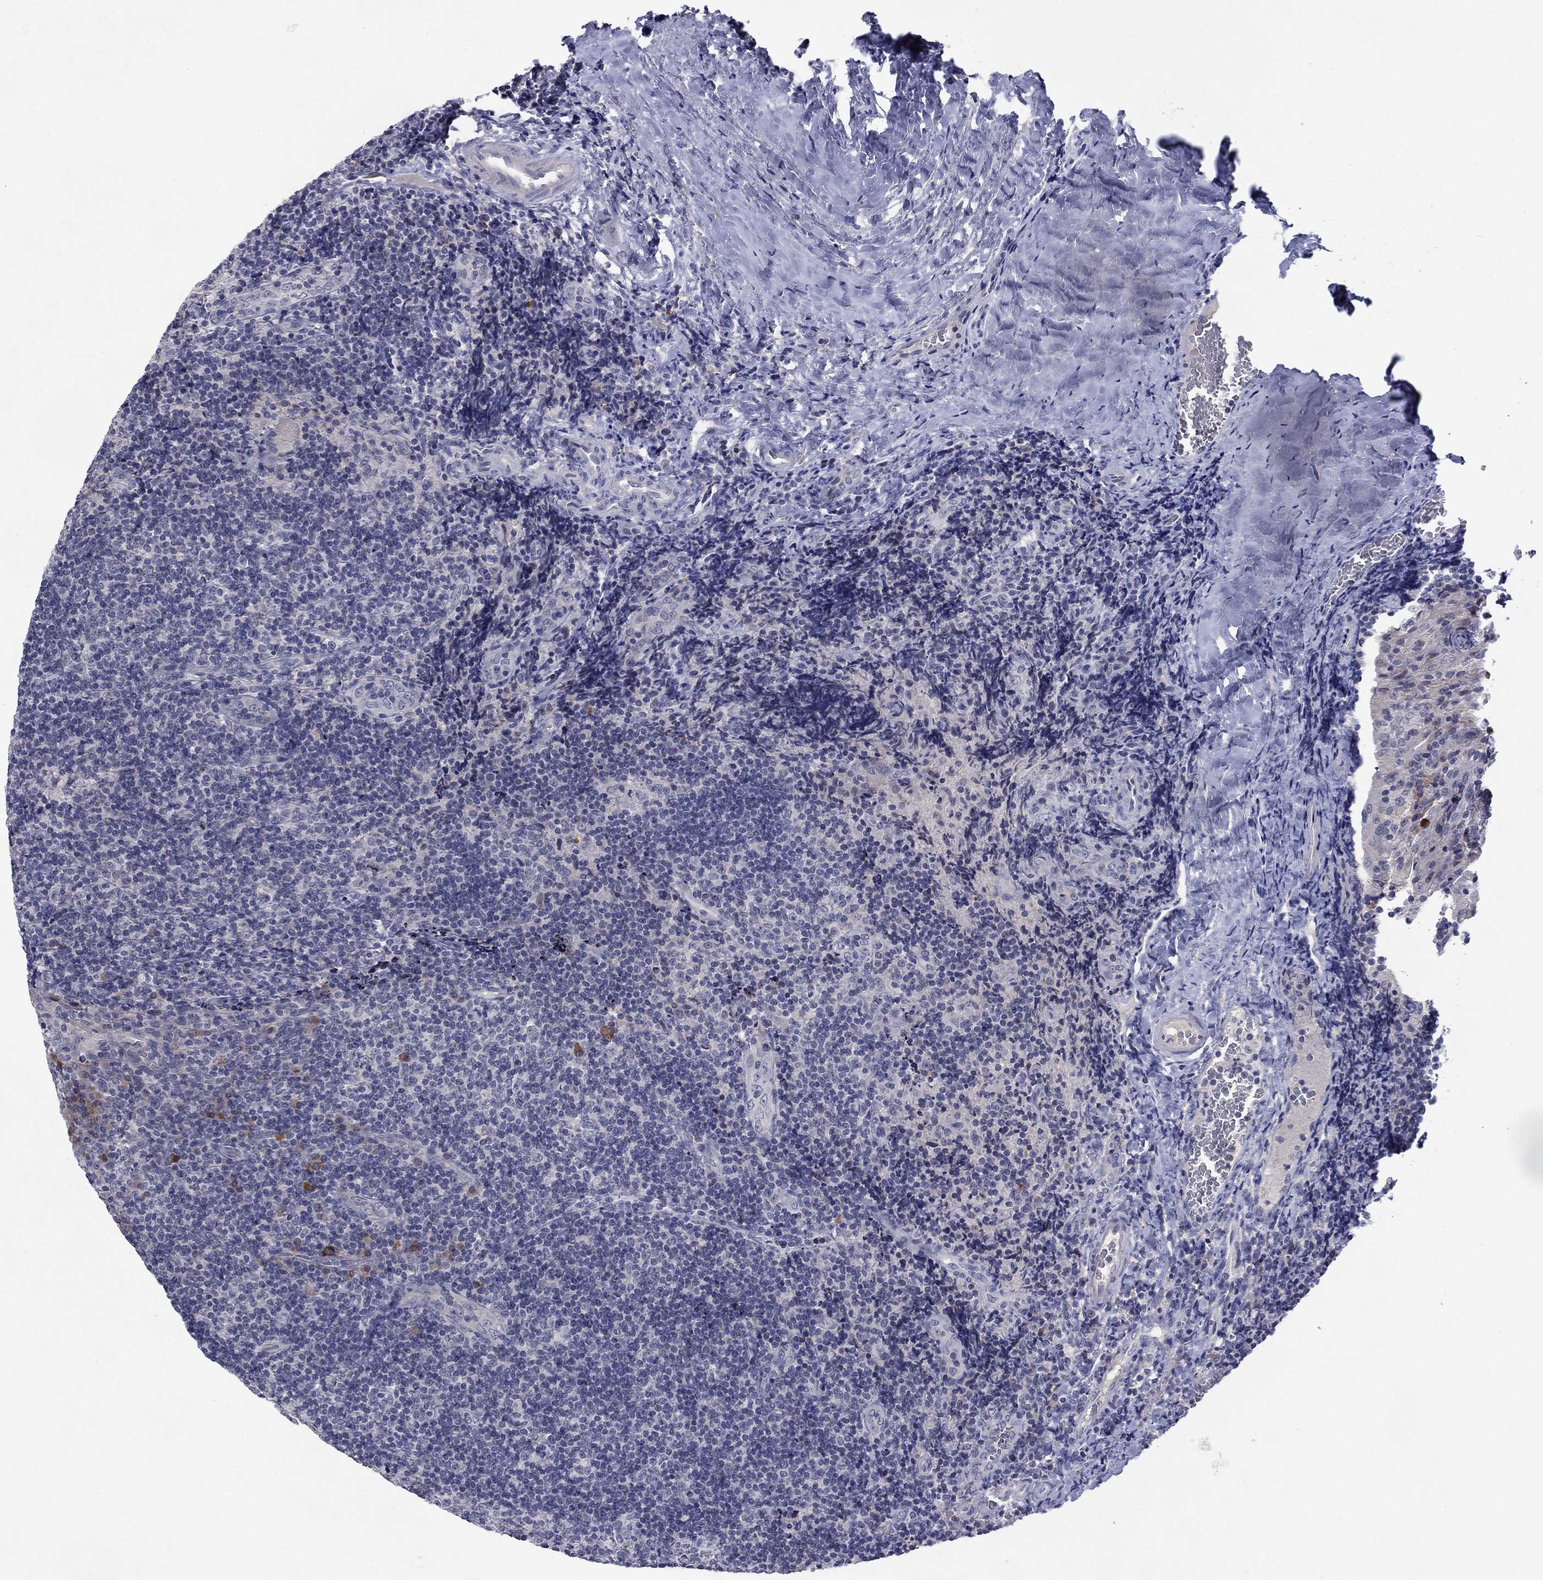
{"staining": {"intensity": "negative", "quantity": "none", "location": "none"}, "tissue": "tonsil", "cell_type": "Germinal center cells", "image_type": "normal", "snomed": [{"axis": "morphology", "description": "Normal tissue, NOS"}, {"axis": "topography", "description": "Tonsil"}], "caption": "DAB immunohistochemical staining of unremarkable human tonsil shows no significant expression in germinal center cells.", "gene": "CACNA1A", "patient": {"sex": "male", "age": 17}}